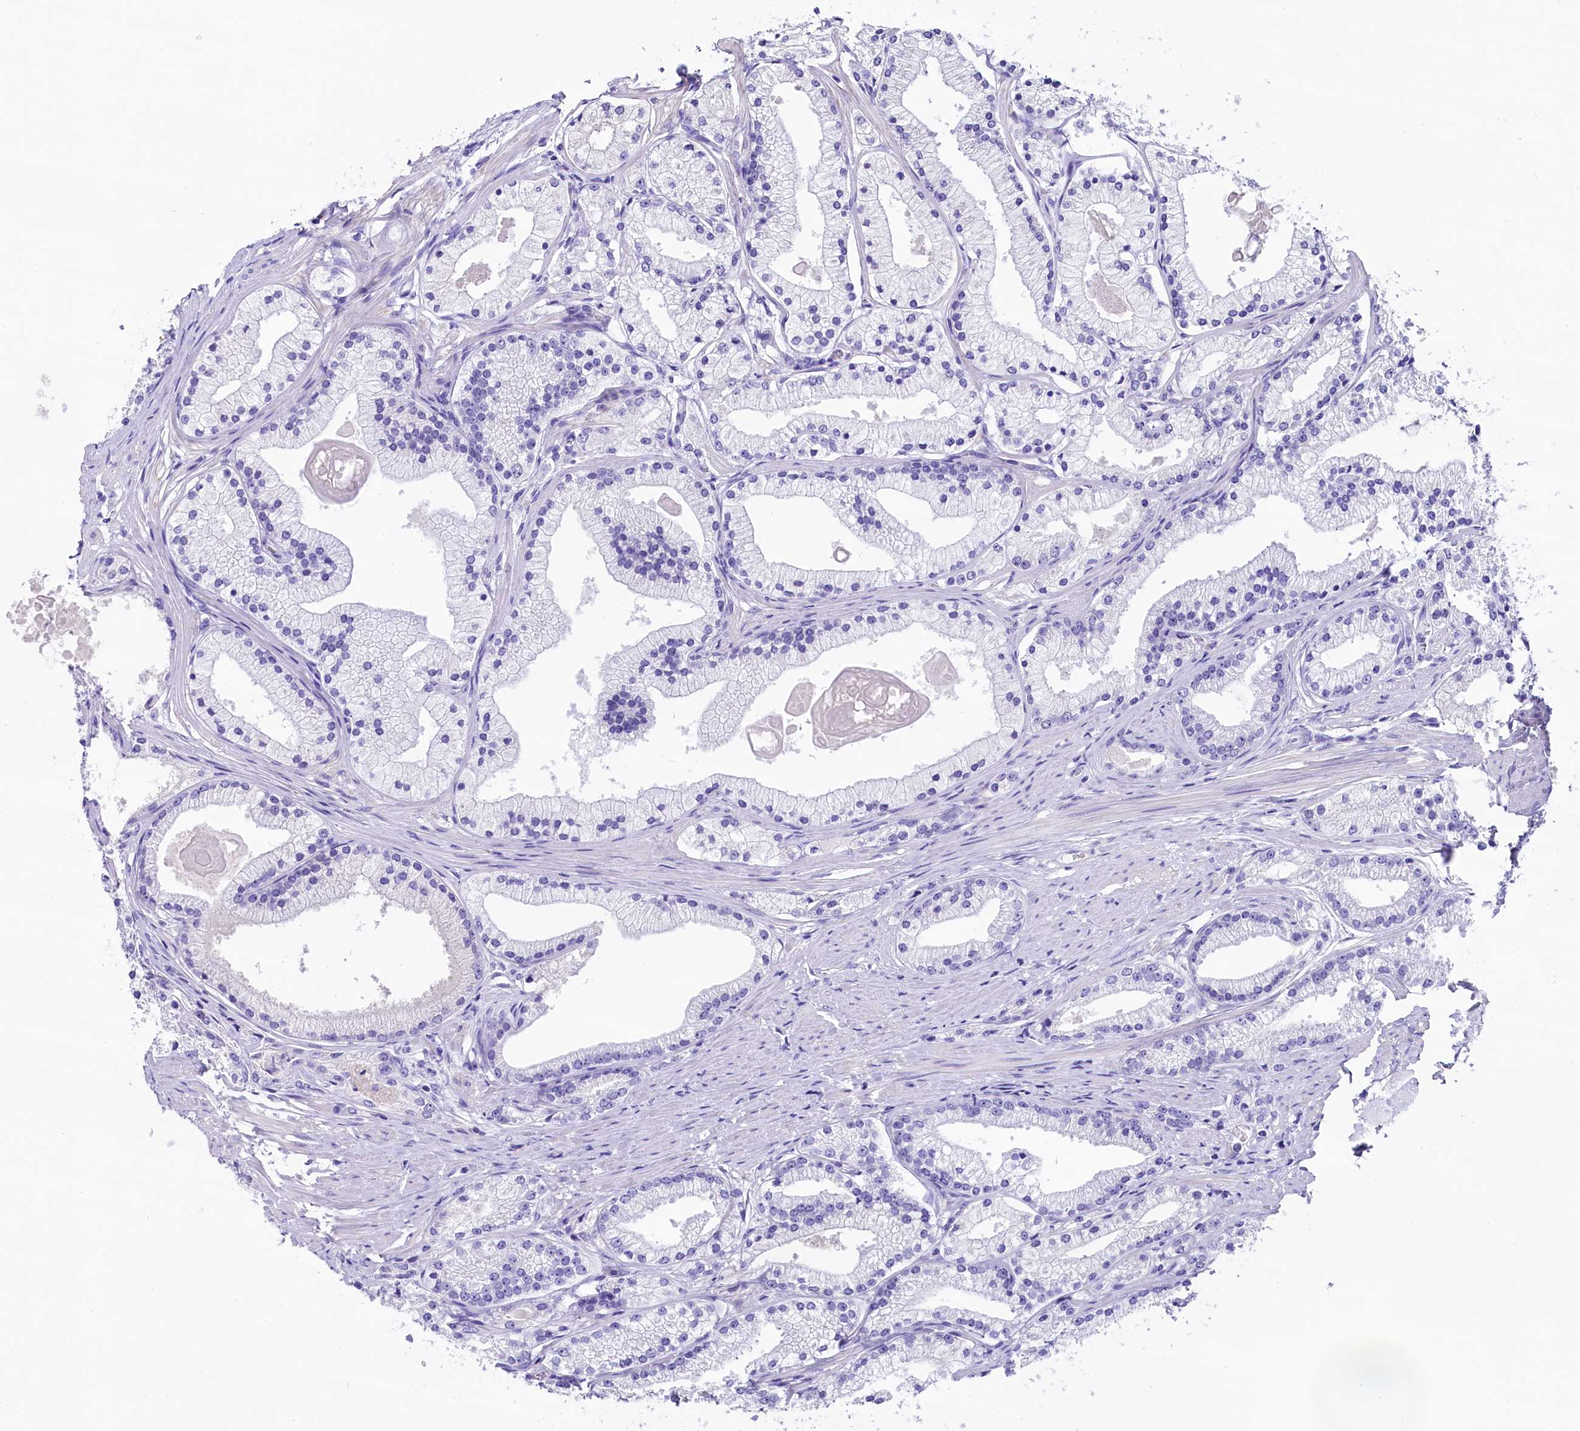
{"staining": {"intensity": "negative", "quantity": "none", "location": "none"}, "tissue": "prostate cancer", "cell_type": "Tumor cells", "image_type": "cancer", "snomed": [{"axis": "morphology", "description": "Adenocarcinoma, Low grade"}, {"axis": "topography", "description": "Prostate"}], "caption": "The image demonstrates no significant positivity in tumor cells of low-grade adenocarcinoma (prostate). Nuclei are stained in blue.", "gene": "SKIDA1", "patient": {"sex": "male", "age": 57}}